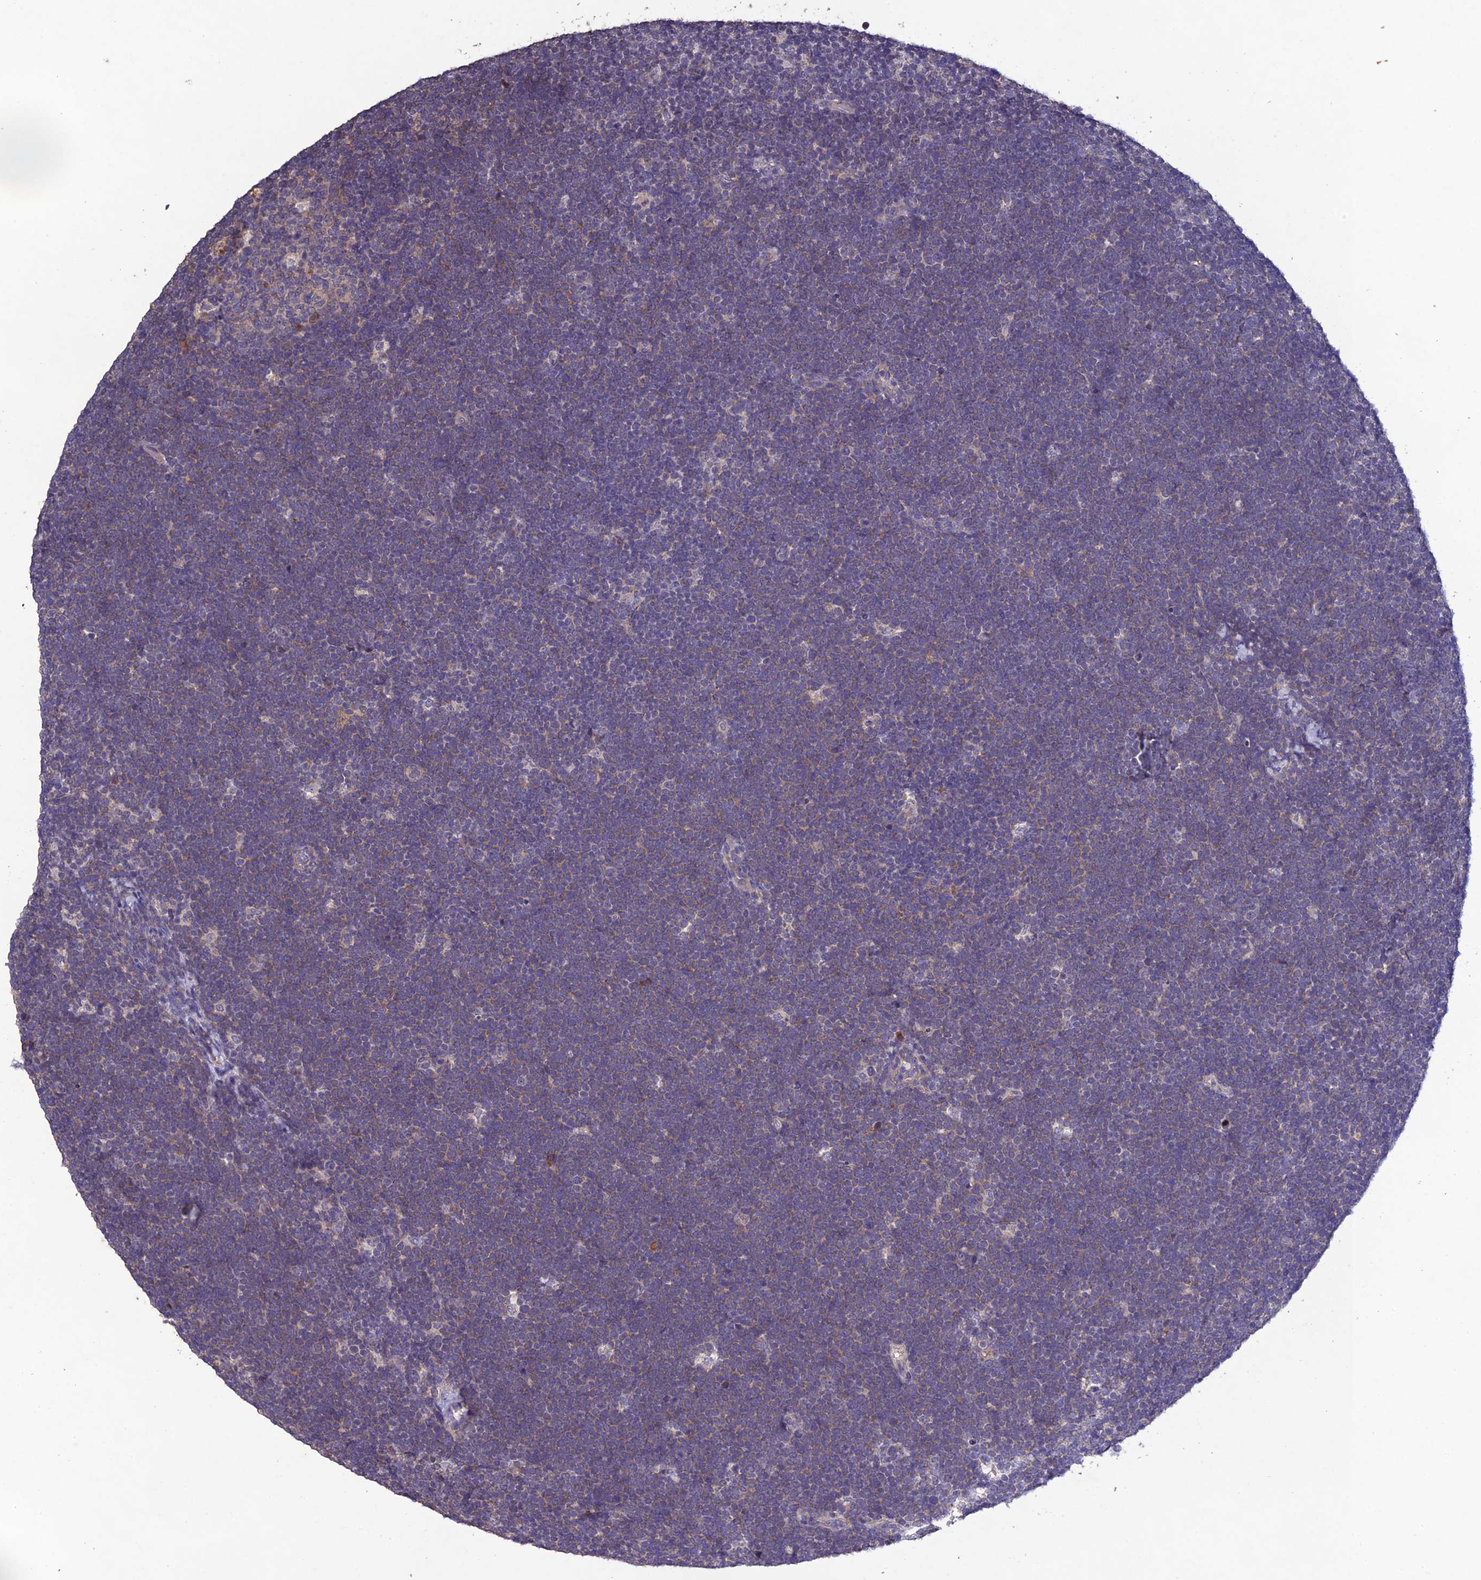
{"staining": {"intensity": "negative", "quantity": "none", "location": "none"}, "tissue": "lymphoma", "cell_type": "Tumor cells", "image_type": "cancer", "snomed": [{"axis": "morphology", "description": "Malignant lymphoma, non-Hodgkin's type, High grade"}, {"axis": "topography", "description": "Lymph node"}], "caption": "Immunohistochemical staining of lymphoma demonstrates no significant positivity in tumor cells.", "gene": "SLC39A13", "patient": {"sex": "male", "age": 13}}